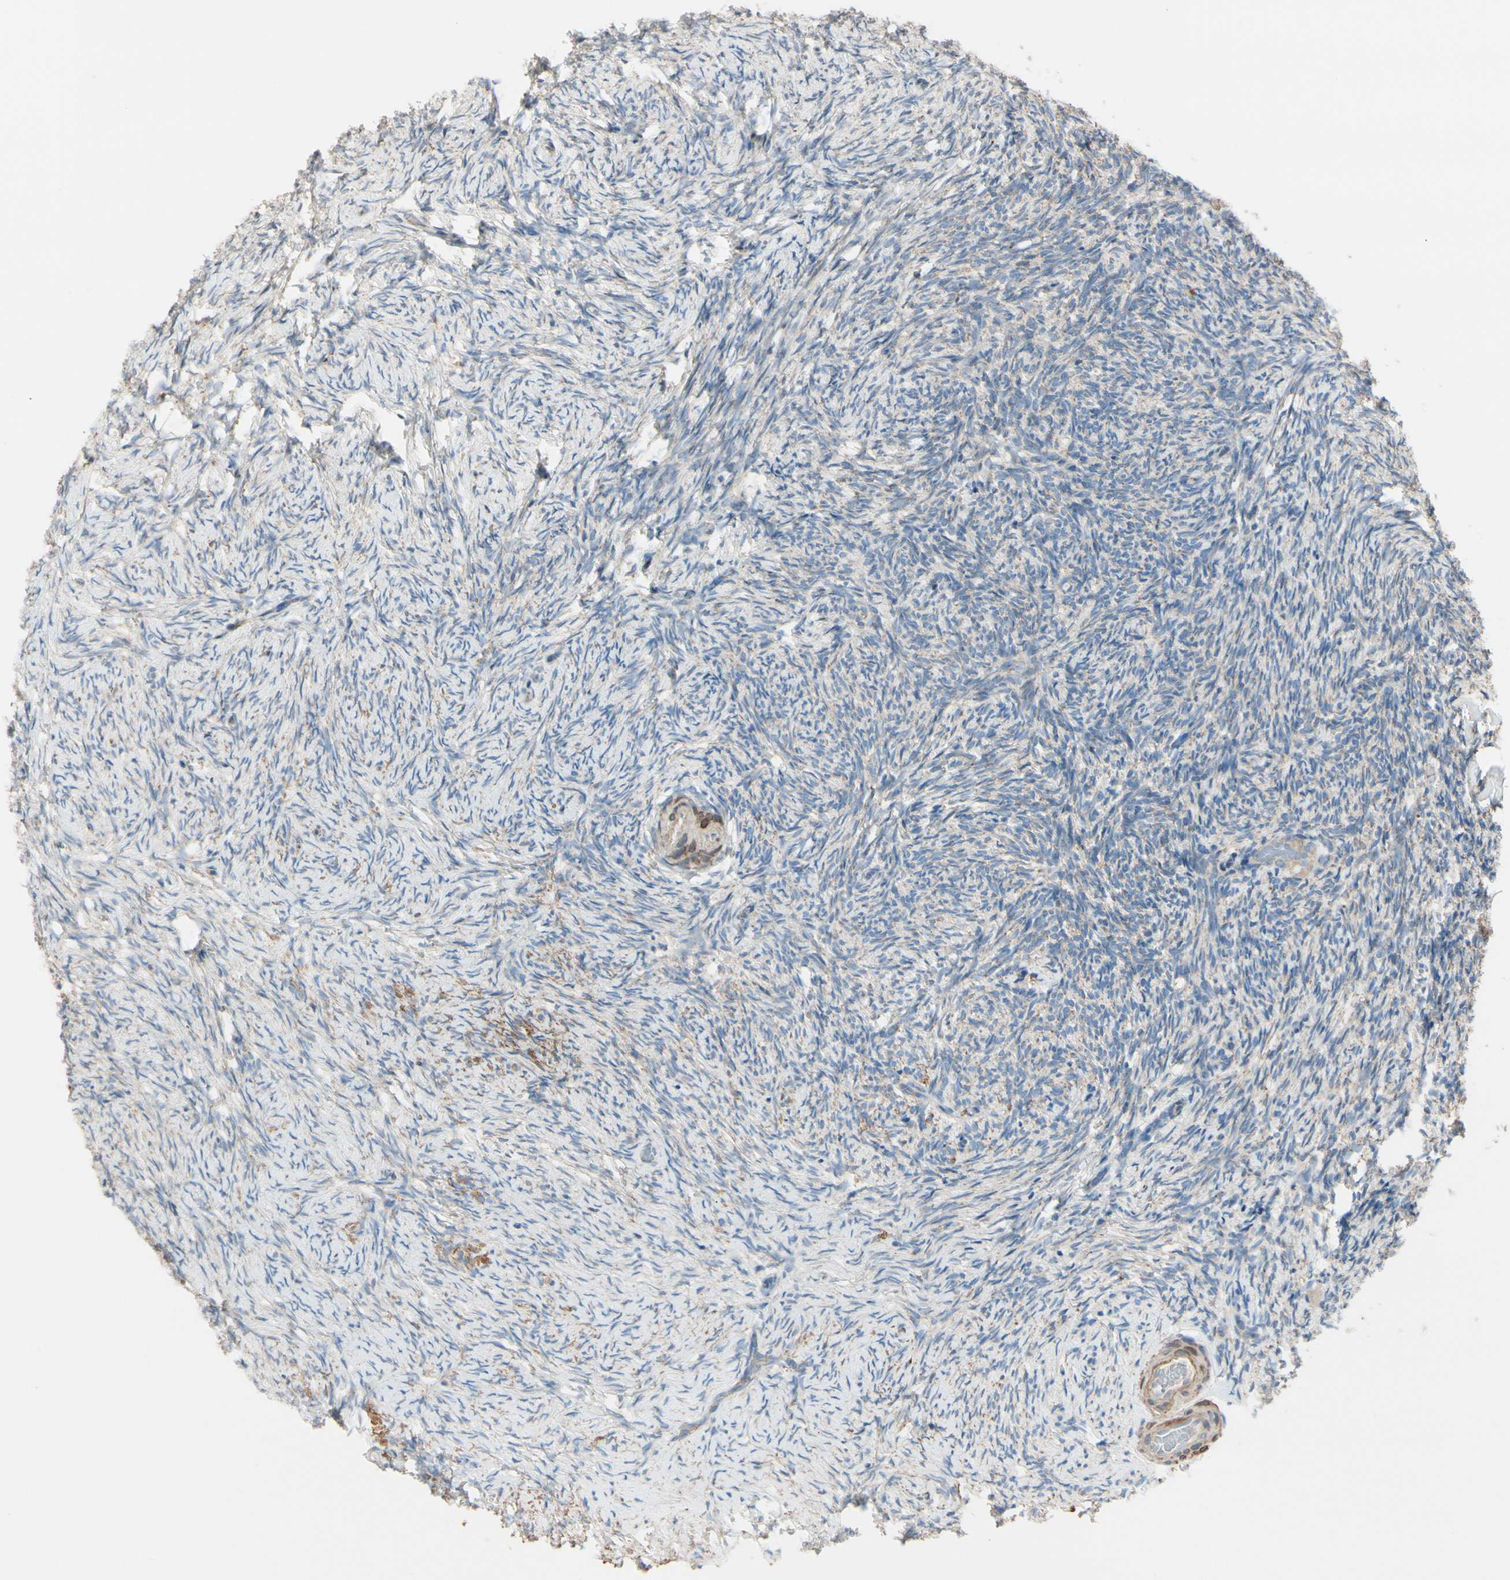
{"staining": {"intensity": "weak", "quantity": ">75%", "location": "cytoplasmic/membranous"}, "tissue": "ovary", "cell_type": "Ovarian stroma cells", "image_type": "normal", "snomed": [{"axis": "morphology", "description": "Normal tissue, NOS"}, {"axis": "topography", "description": "Ovary"}], "caption": "Protein analysis of benign ovary displays weak cytoplasmic/membranous positivity in about >75% of ovarian stroma cells.", "gene": "EPHA3", "patient": {"sex": "female", "age": 60}}